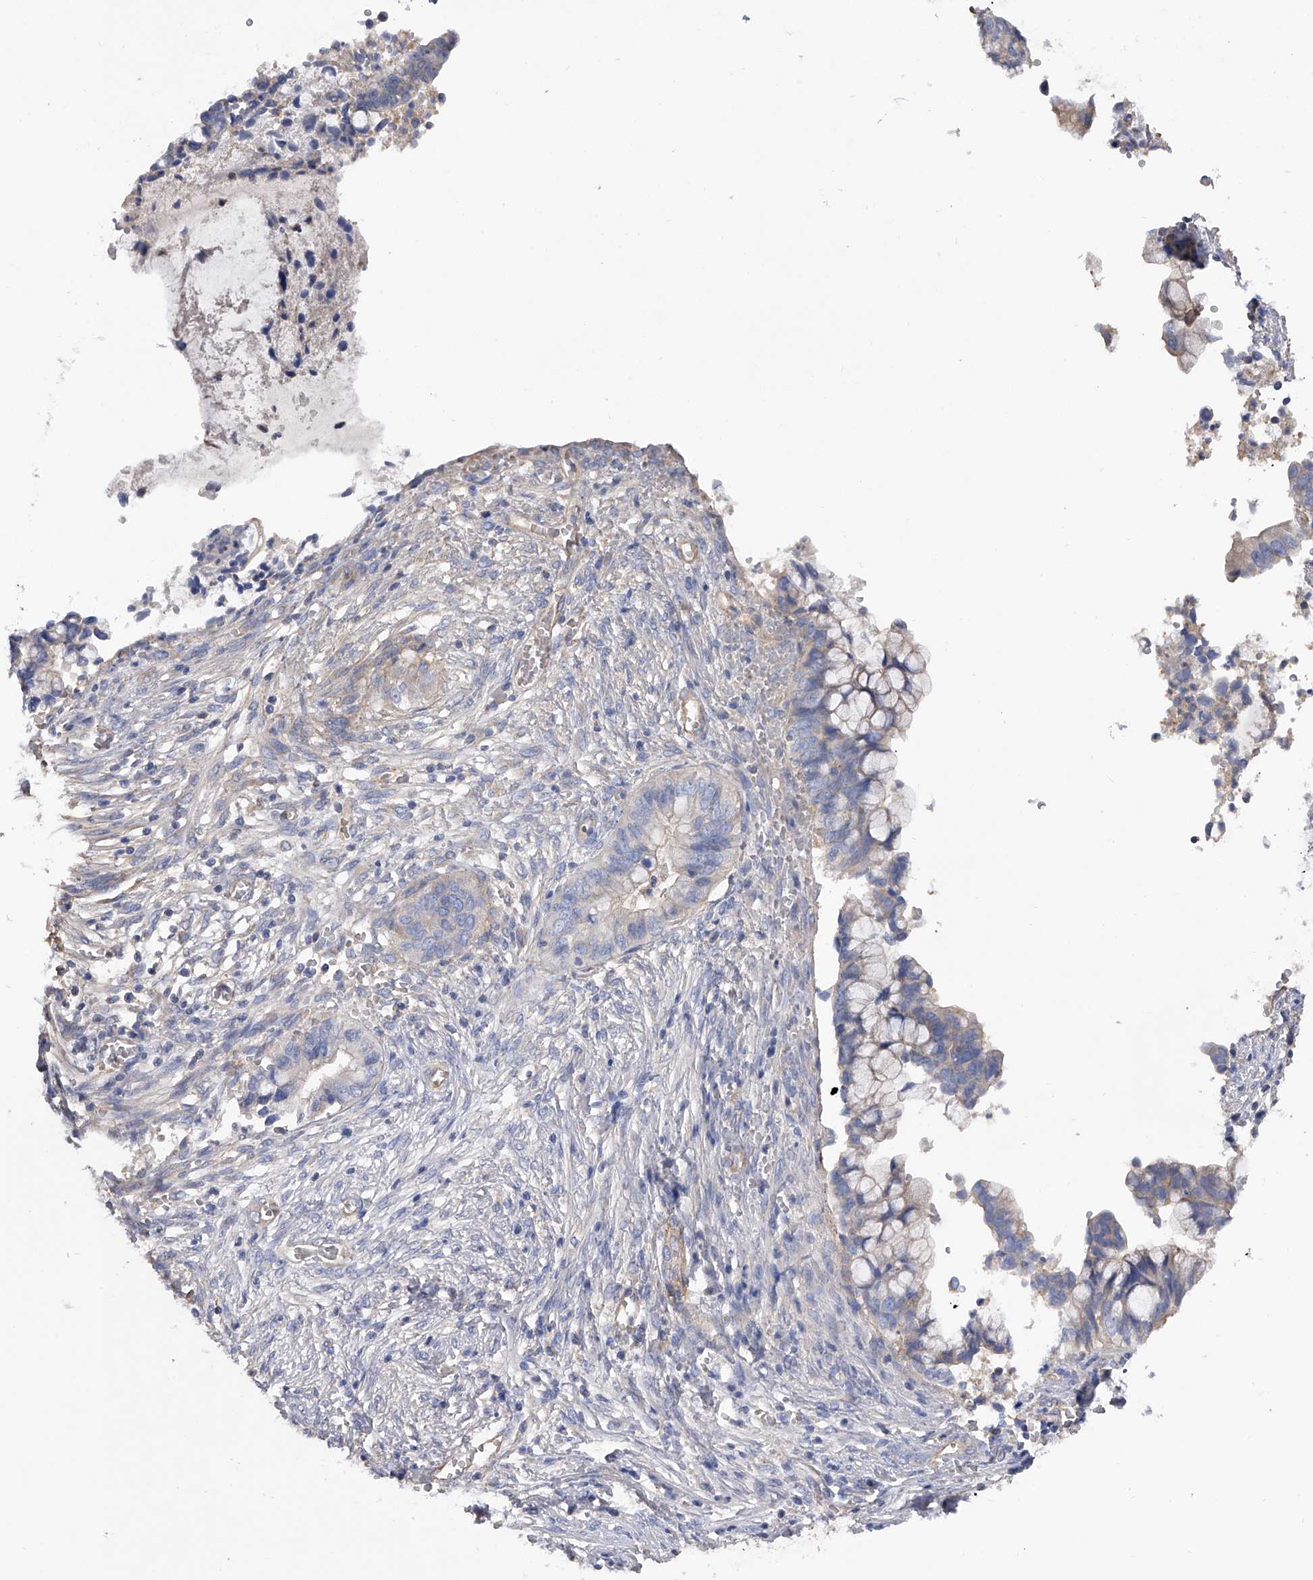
{"staining": {"intensity": "negative", "quantity": "none", "location": "none"}, "tissue": "cervical cancer", "cell_type": "Tumor cells", "image_type": "cancer", "snomed": [{"axis": "morphology", "description": "Adenocarcinoma, NOS"}, {"axis": "topography", "description": "Cervix"}], "caption": "Cervical adenocarcinoma was stained to show a protein in brown. There is no significant staining in tumor cells.", "gene": "RWDD2A", "patient": {"sex": "female", "age": 44}}